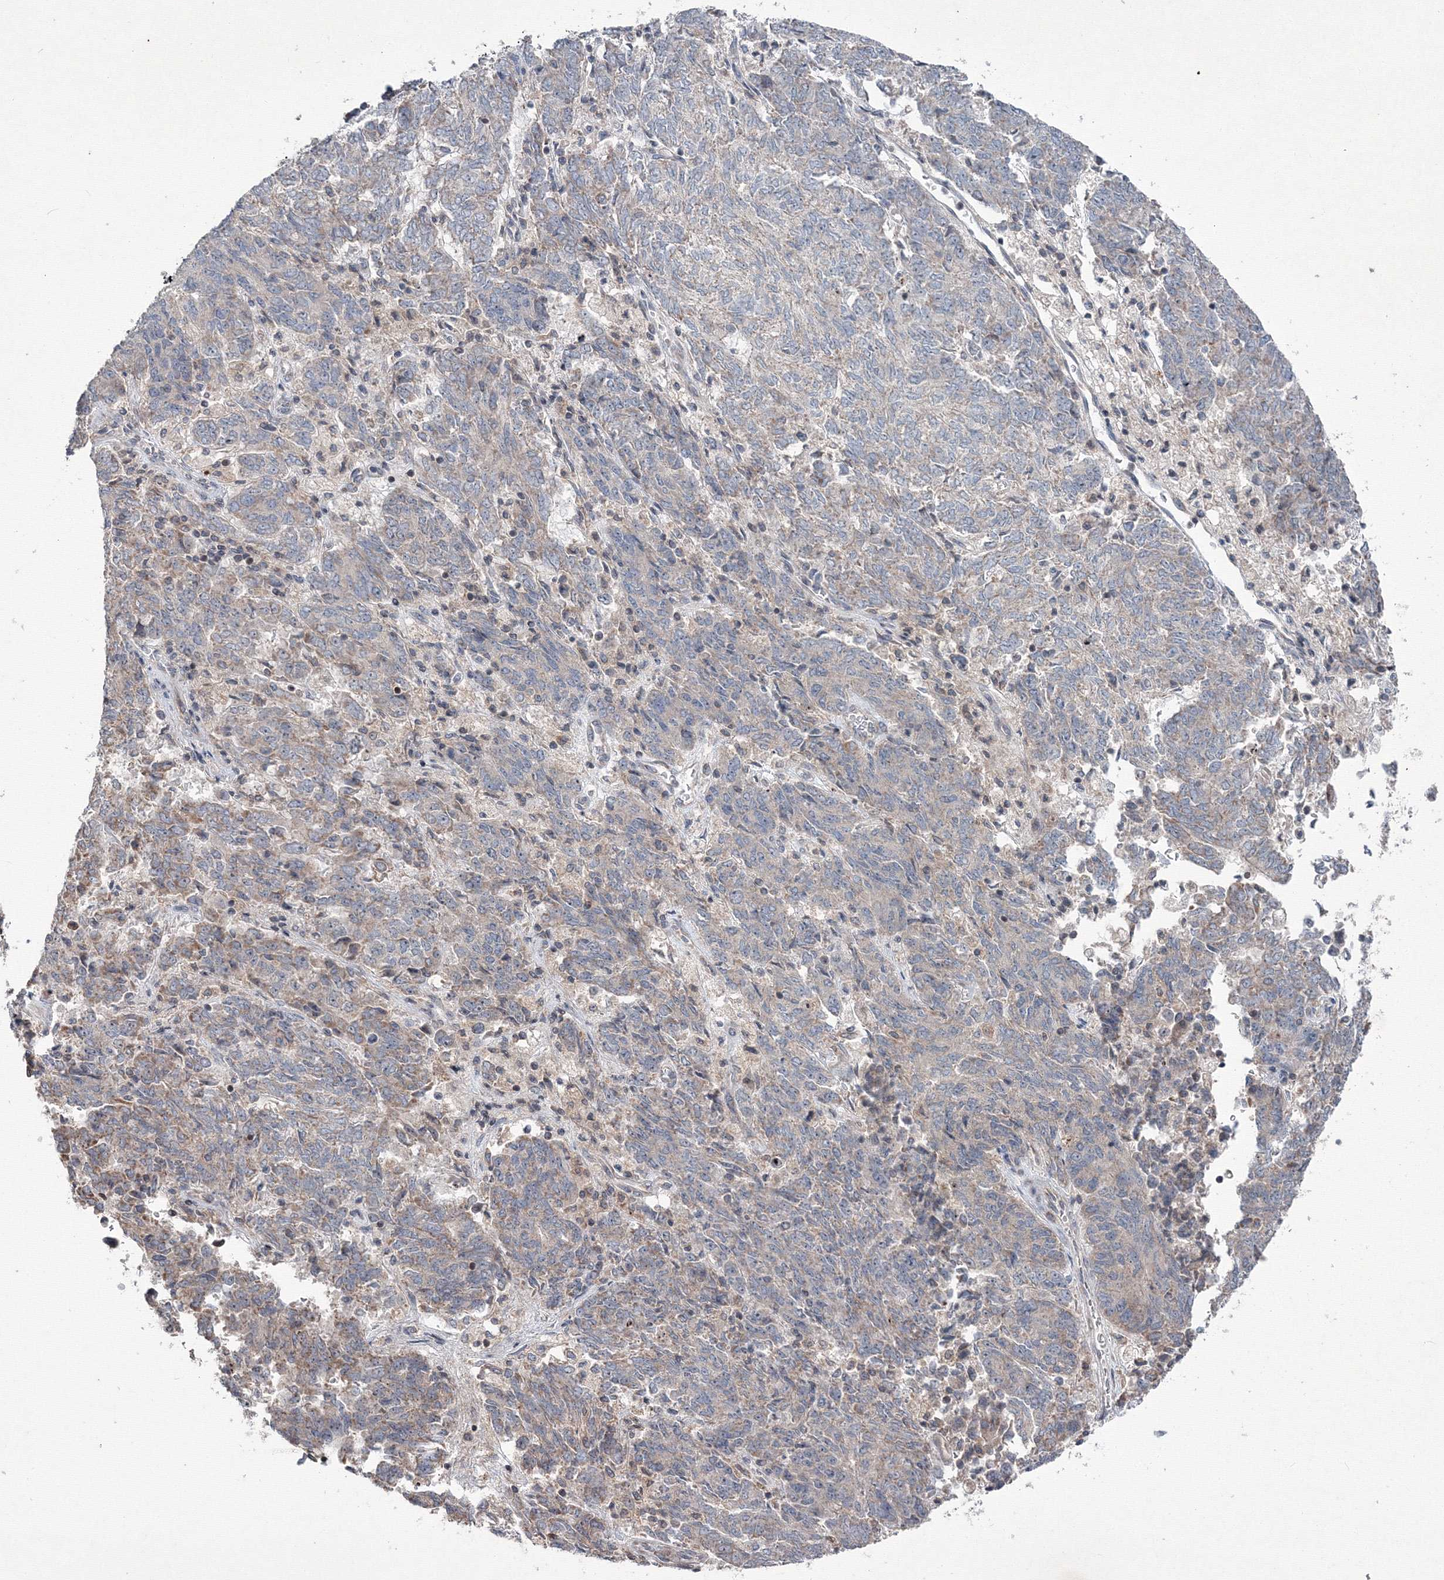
{"staining": {"intensity": "weak", "quantity": "25%-75%", "location": "cytoplasmic/membranous"}, "tissue": "endometrial cancer", "cell_type": "Tumor cells", "image_type": "cancer", "snomed": [{"axis": "morphology", "description": "Adenocarcinoma, NOS"}, {"axis": "topography", "description": "Endometrium"}], "caption": "Protein expression analysis of endometrial adenocarcinoma shows weak cytoplasmic/membranous expression in approximately 25%-75% of tumor cells.", "gene": "MKRN2", "patient": {"sex": "female", "age": 80}}